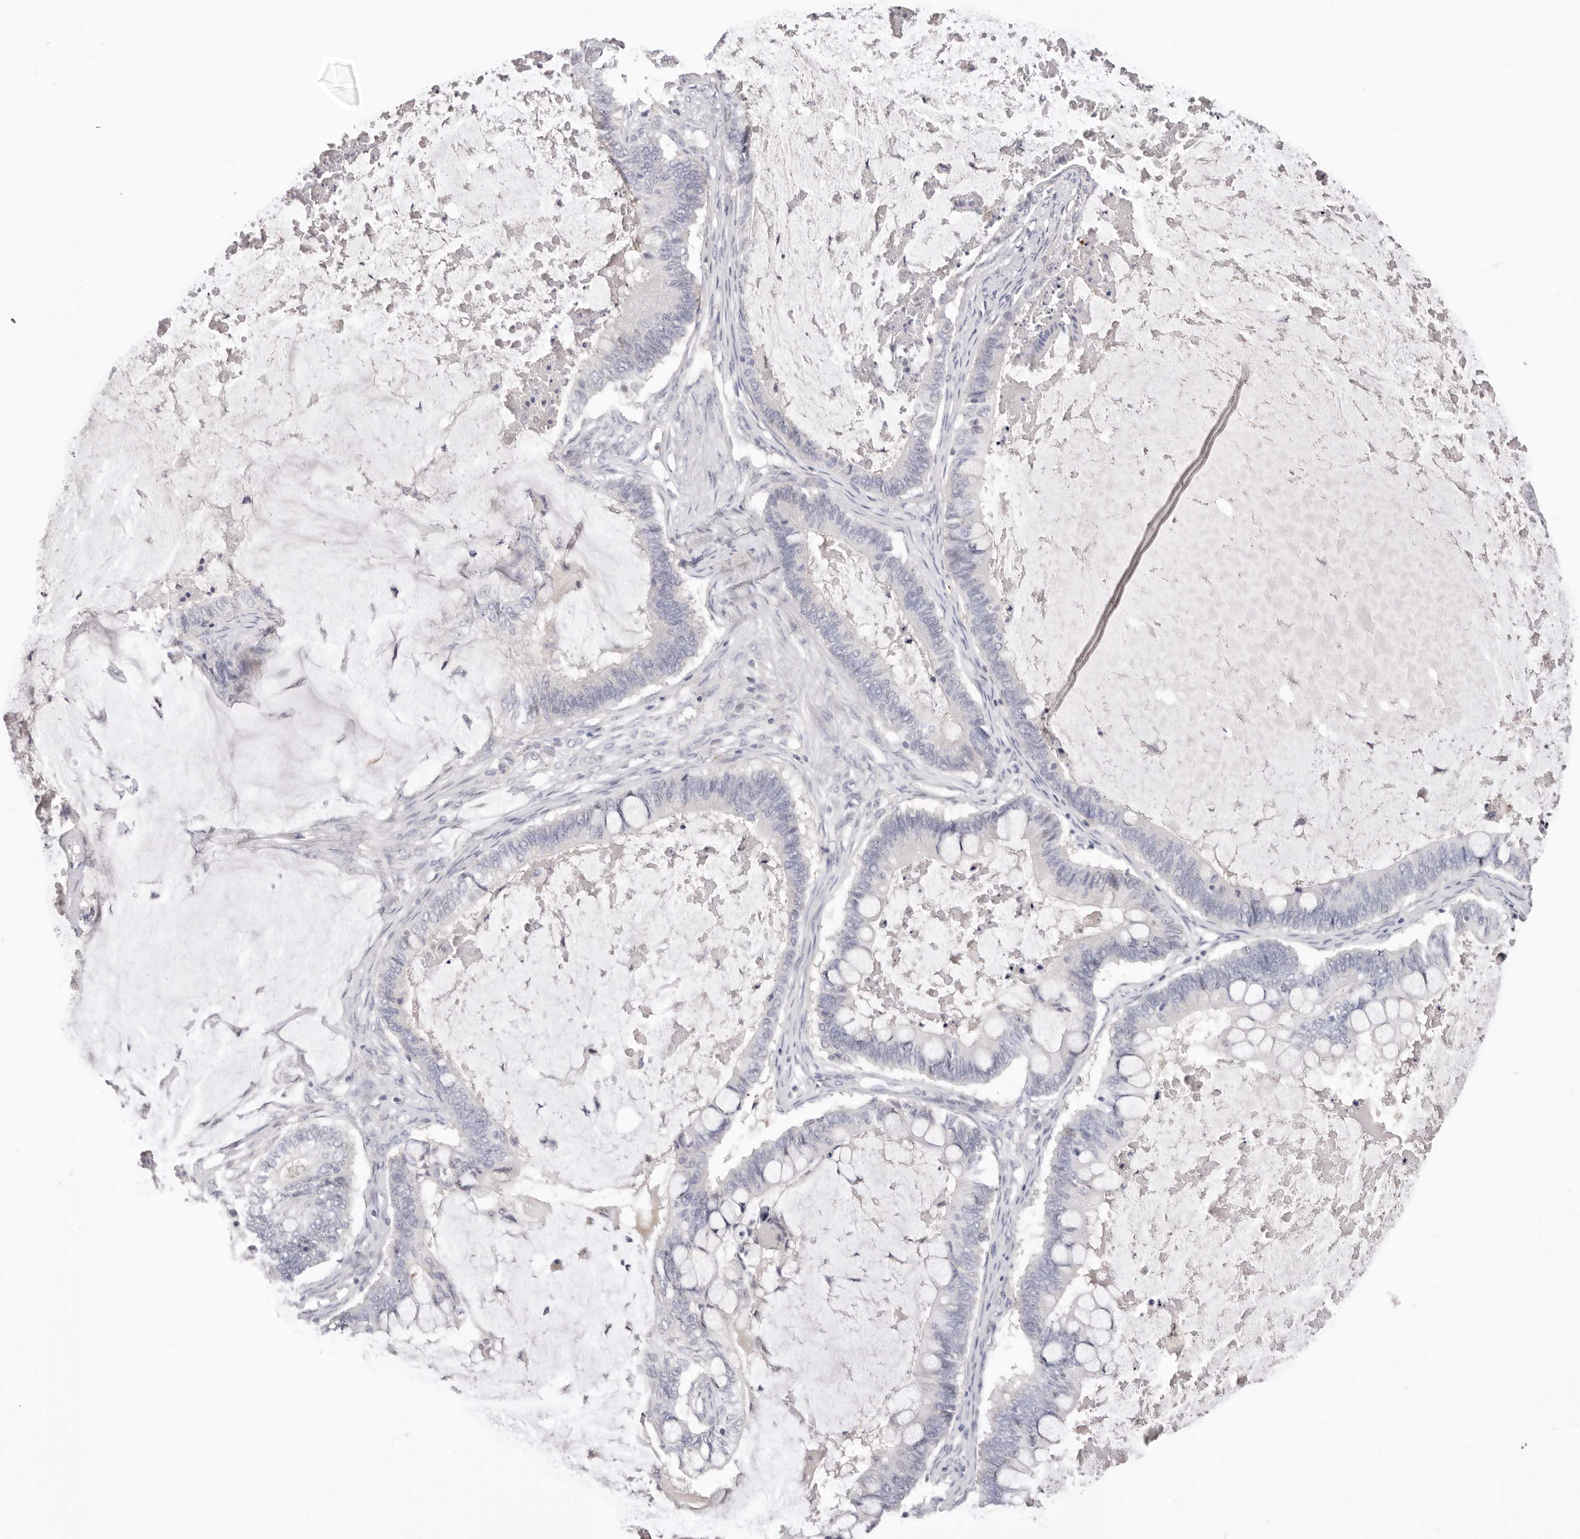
{"staining": {"intensity": "negative", "quantity": "none", "location": "none"}, "tissue": "ovarian cancer", "cell_type": "Tumor cells", "image_type": "cancer", "snomed": [{"axis": "morphology", "description": "Cystadenocarcinoma, mucinous, NOS"}, {"axis": "topography", "description": "Ovary"}], "caption": "Ovarian mucinous cystadenocarcinoma was stained to show a protein in brown. There is no significant positivity in tumor cells.", "gene": "PKDCC", "patient": {"sex": "female", "age": 61}}